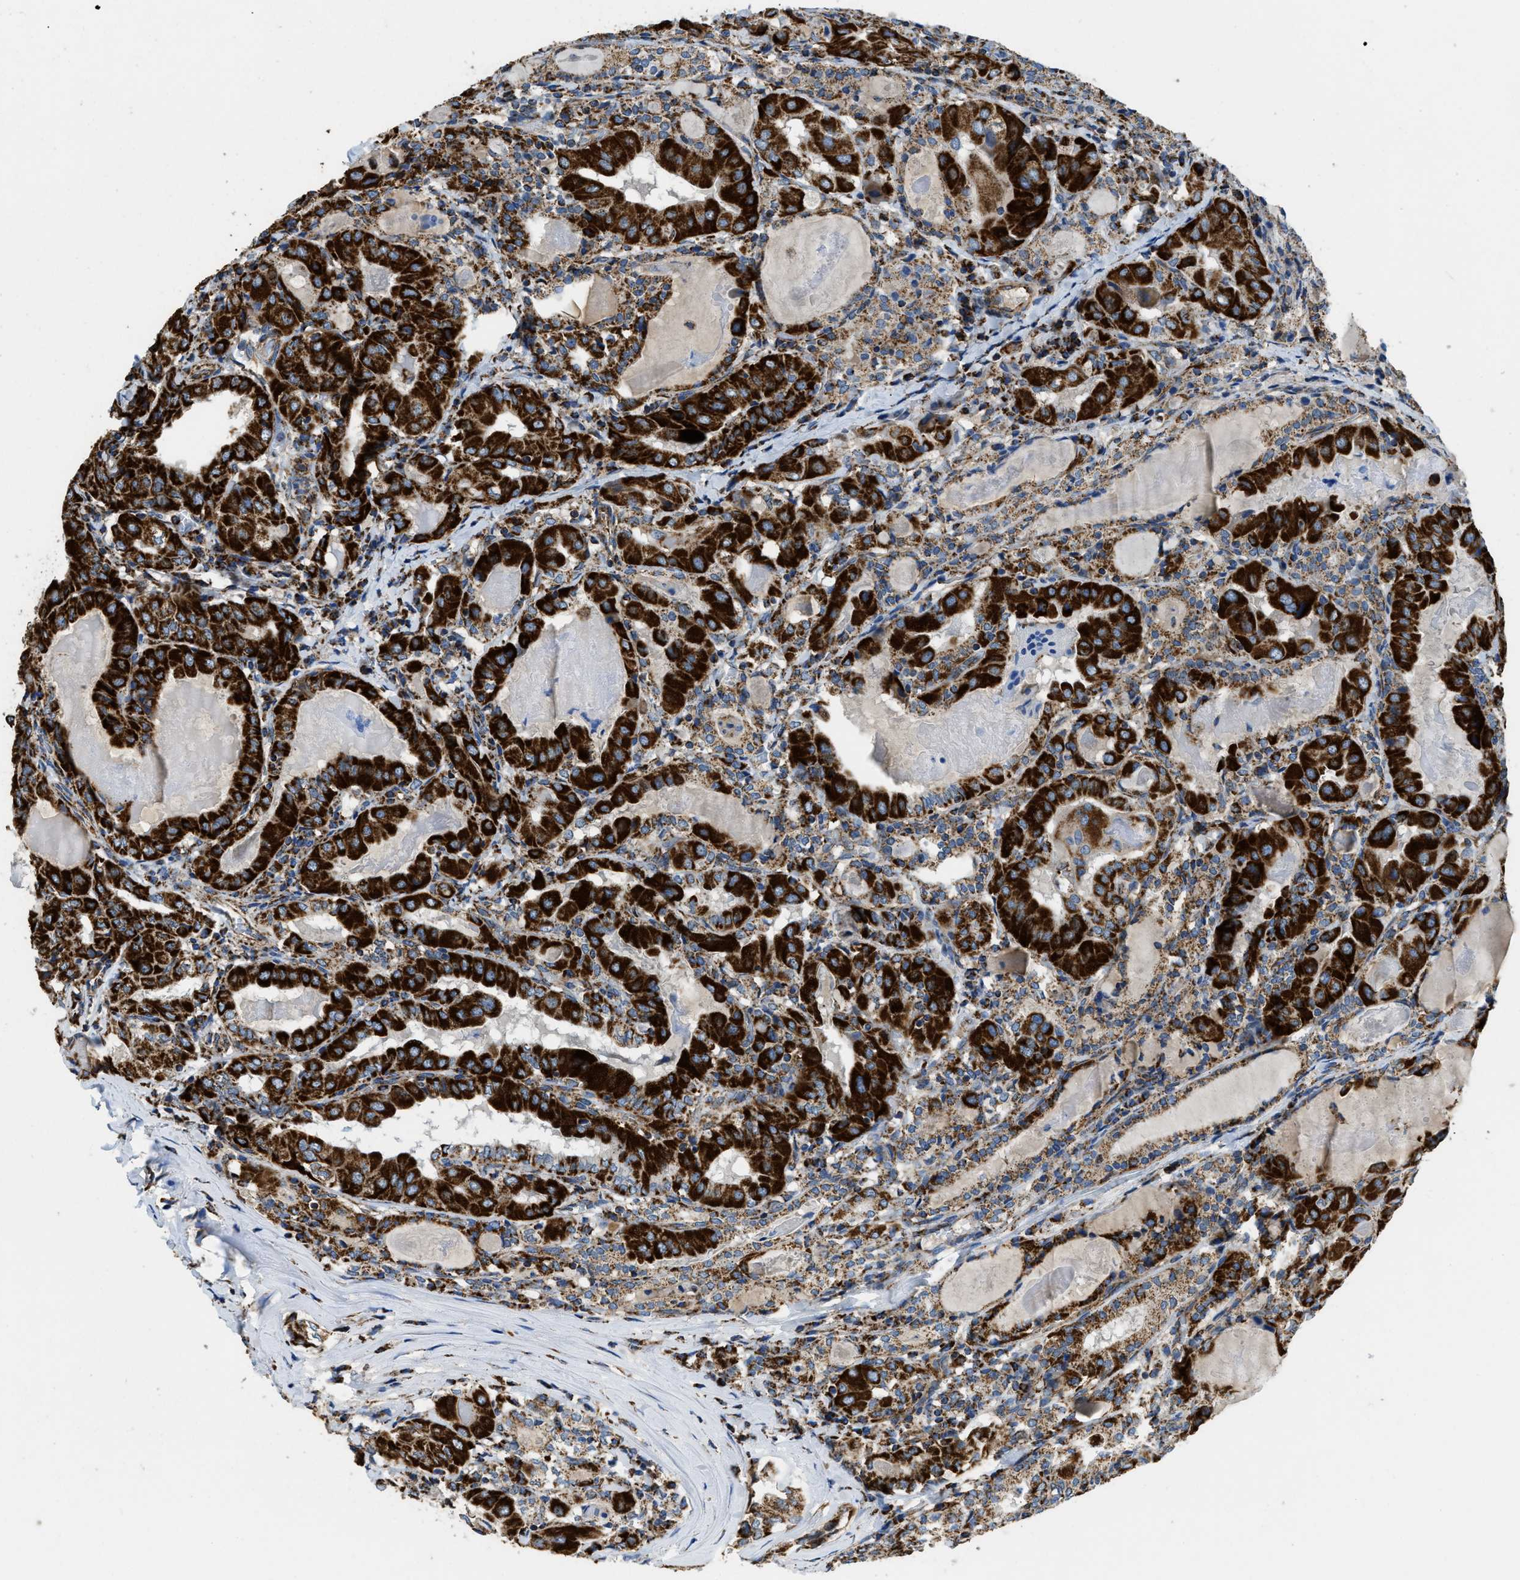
{"staining": {"intensity": "strong", "quantity": ">75%", "location": "cytoplasmic/membranous"}, "tissue": "thyroid cancer", "cell_type": "Tumor cells", "image_type": "cancer", "snomed": [{"axis": "morphology", "description": "Papillary adenocarcinoma, NOS"}, {"axis": "topography", "description": "Thyroid gland"}], "caption": "Brown immunohistochemical staining in human thyroid cancer demonstrates strong cytoplasmic/membranous expression in approximately >75% of tumor cells.", "gene": "STK33", "patient": {"sex": "female", "age": 42}}